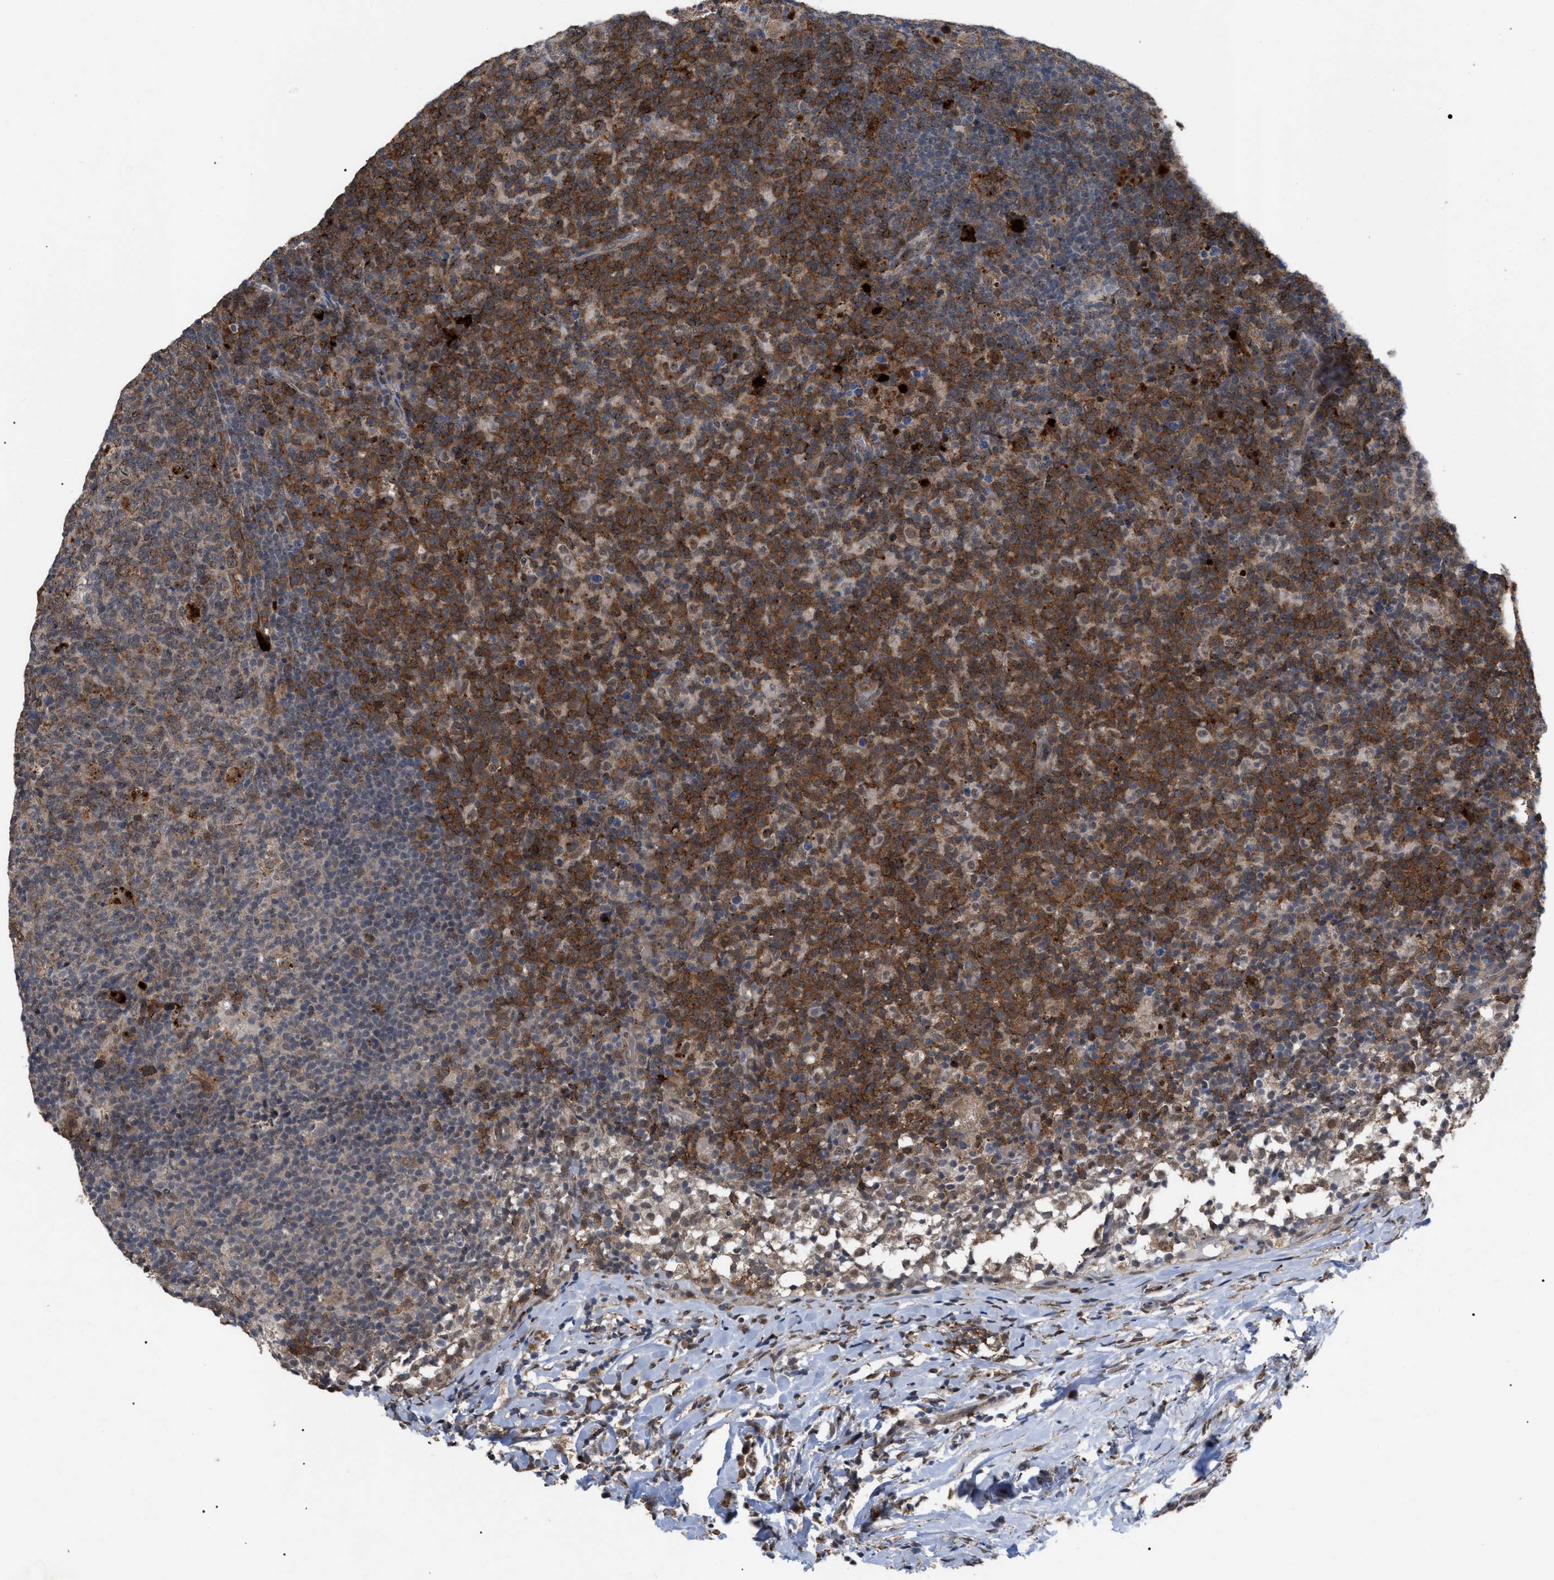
{"staining": {"intensity": "moderate", "quantity": ">75%", "location": "cytoplasmic/membranous"}, "tissue": "lymph node", "cell_type": "Germinal center cells", "image_type": "normal", "snomed": [{"axis": "morphology", "description": "Normal tissue, NOS"}, {"axis": "morphology", "description": "Inflammation, NOS"}, {"axis": "topography", "description": "Lymph node"}], "caption": "This micrograph shows unremarkable lymph node stained with immunohistochemistry (IHC) to label a protein in brown. The cytoplasmic/membranous of germinal center cells show moderate positivity for the protein. Nuclei are counter-stained blue.", "gene": "UPF1", "patient": {"sex": "male", "age": 55}}